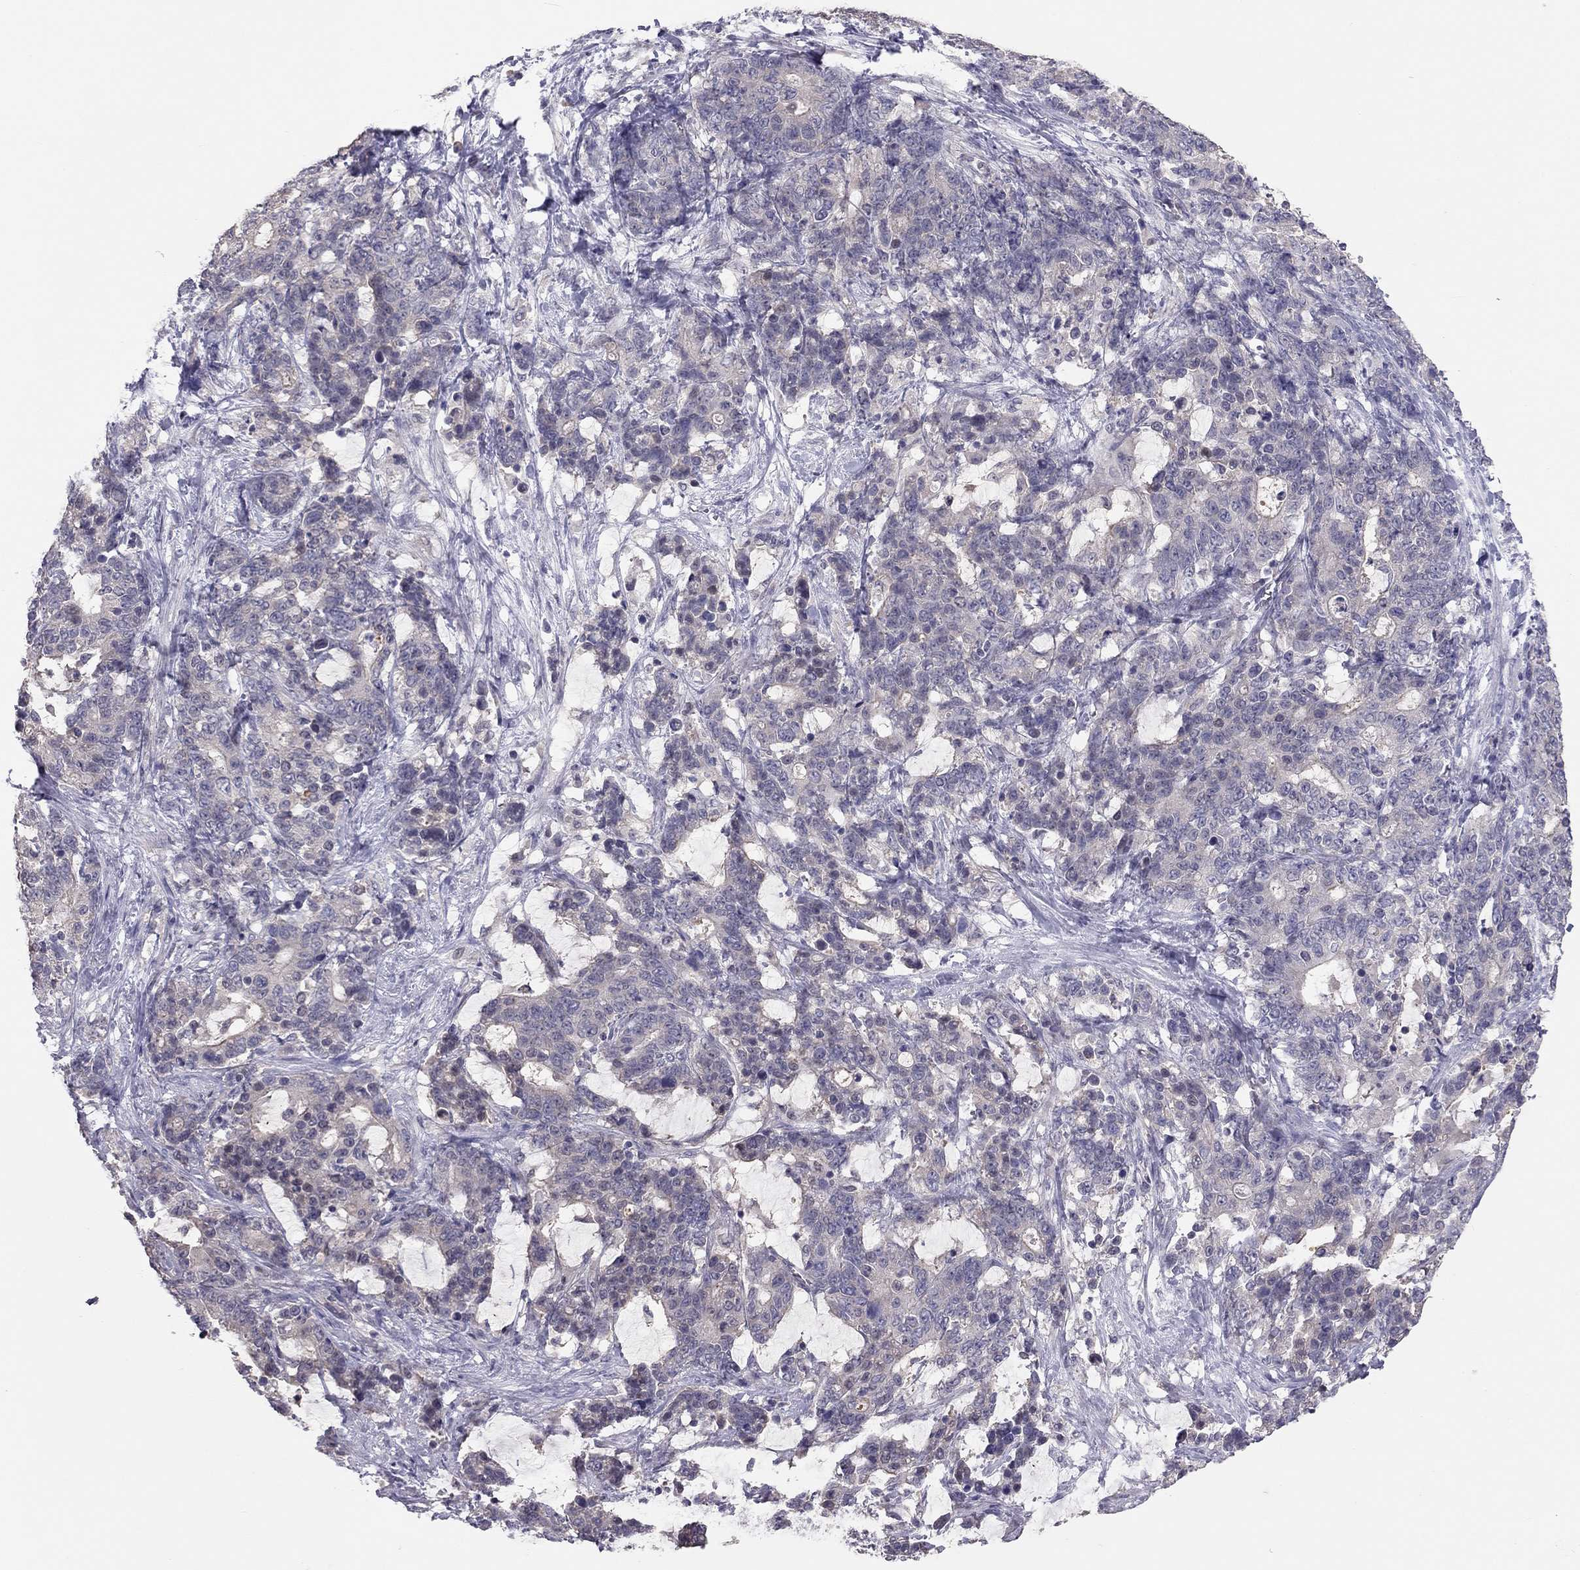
{"staining": {"intensity": "negative", "quantity": "none", "location": "none"}, "tissue": "stomach cancer", "cell_type": "Tumor cells", "image_type": "cancer", "snomed": [{"axis": "morphology", "description": "Normal tissue, NOS"}, {"axis": "morphology", "description": "Adenocarcinoma, NOS"}, {"axis": "topography", "description": "Stomach"}], "caption": "Human adenocarcinoma (stomach) stained for a protein using IHC demonstrates no staining in tumor cells.", "gene": "HSF2BP", "patient": {"sex": "female", "age": 64}}